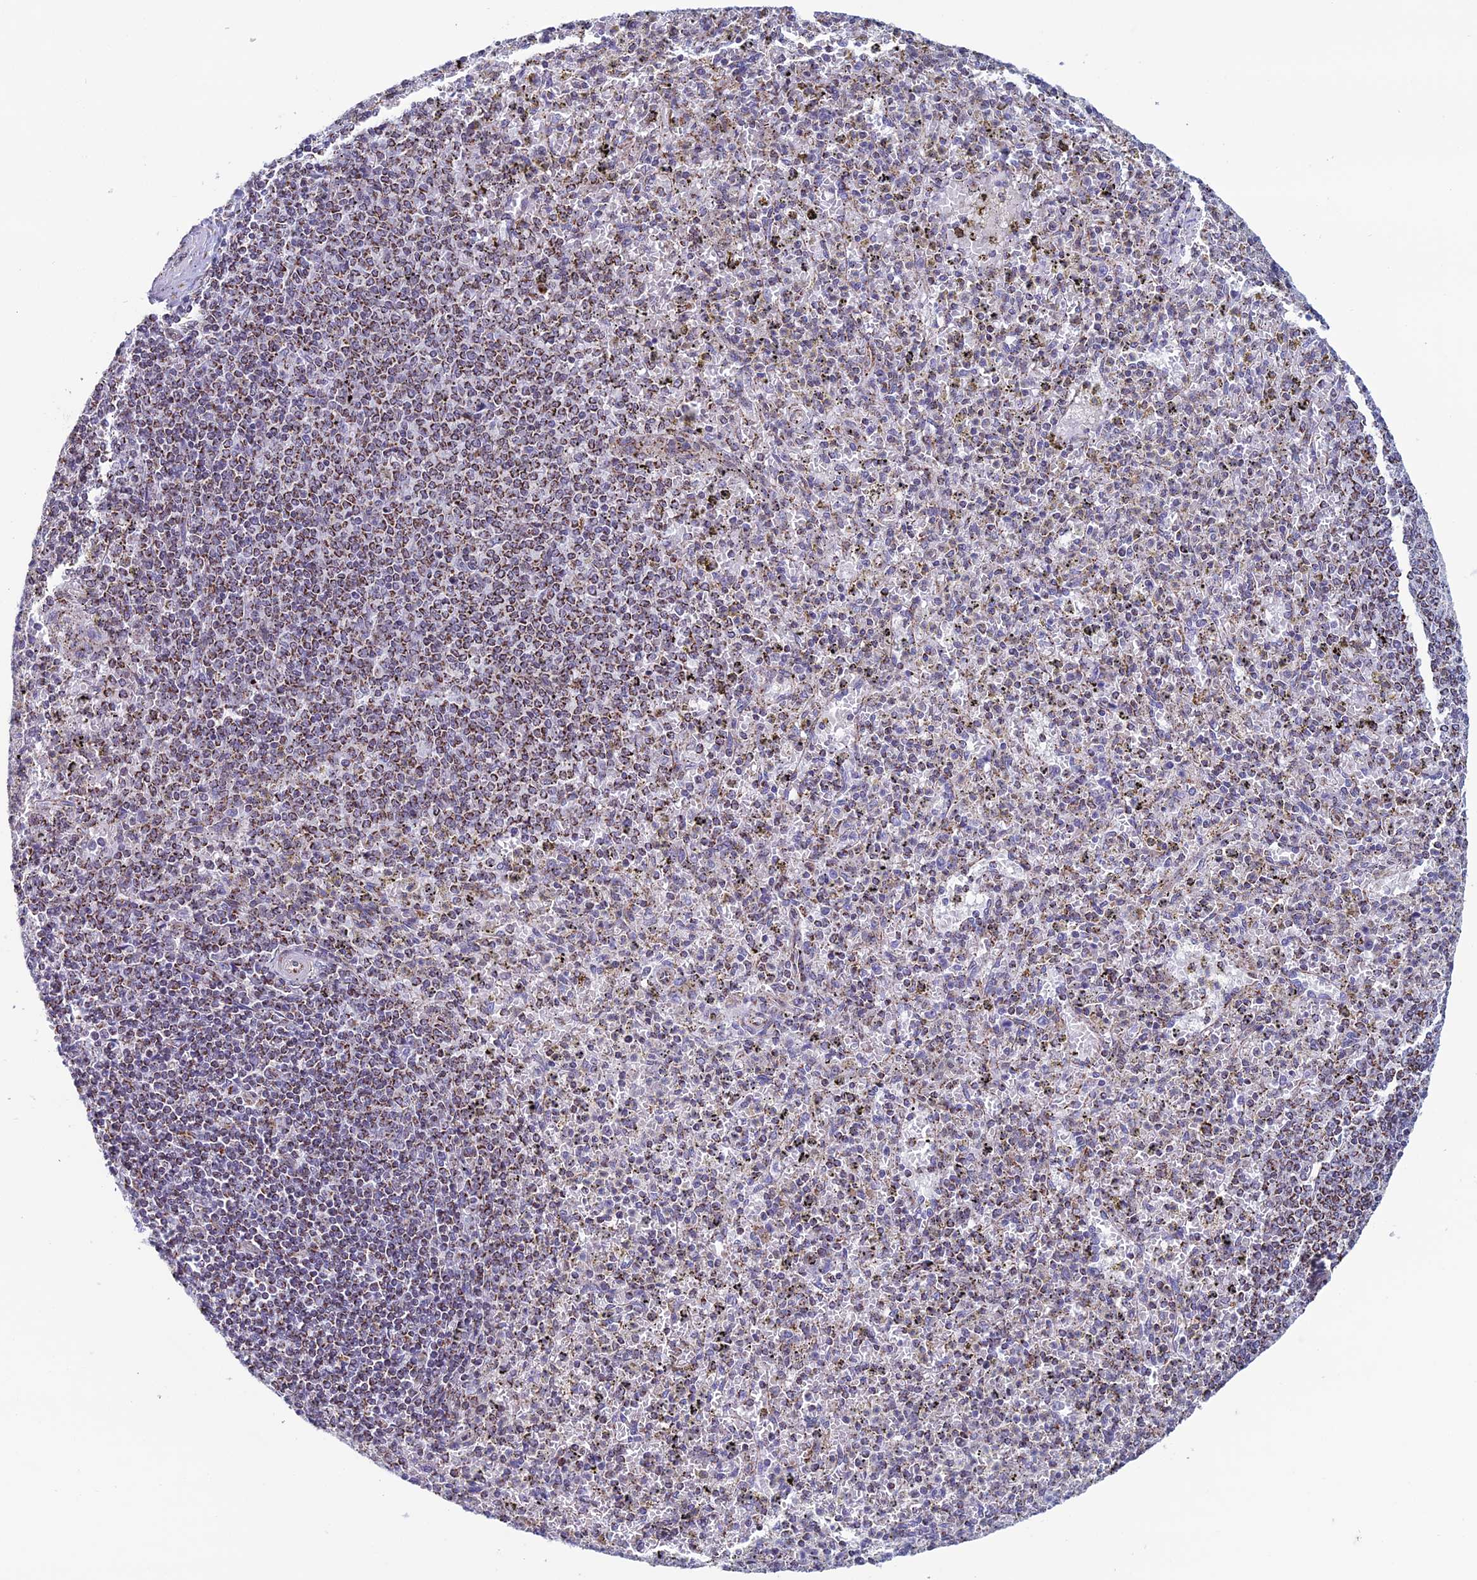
{"staining": {"intensity": "moderate", "quantity": "25%-75%", "location": "cytoplasmic/membranous"}, "tissue": "spleen", "cell_type": "Cells in red pulp", "image_type": "normal", "snomed": [{"axis": "morphology", "description": "Normal tissue, NOS"}, {"axis": "topography", "description": "Spleen"}], "caption": "DAB (3,3'-diaminobenzidine) immunohistochemical staining of benign spleen shows moderate cytoplasmic/membranous protein expression in approximately 25%-75% of cells in red pulp.", "gene": "ZNG1A", "patient": {"sex": "male", "age": 72}}